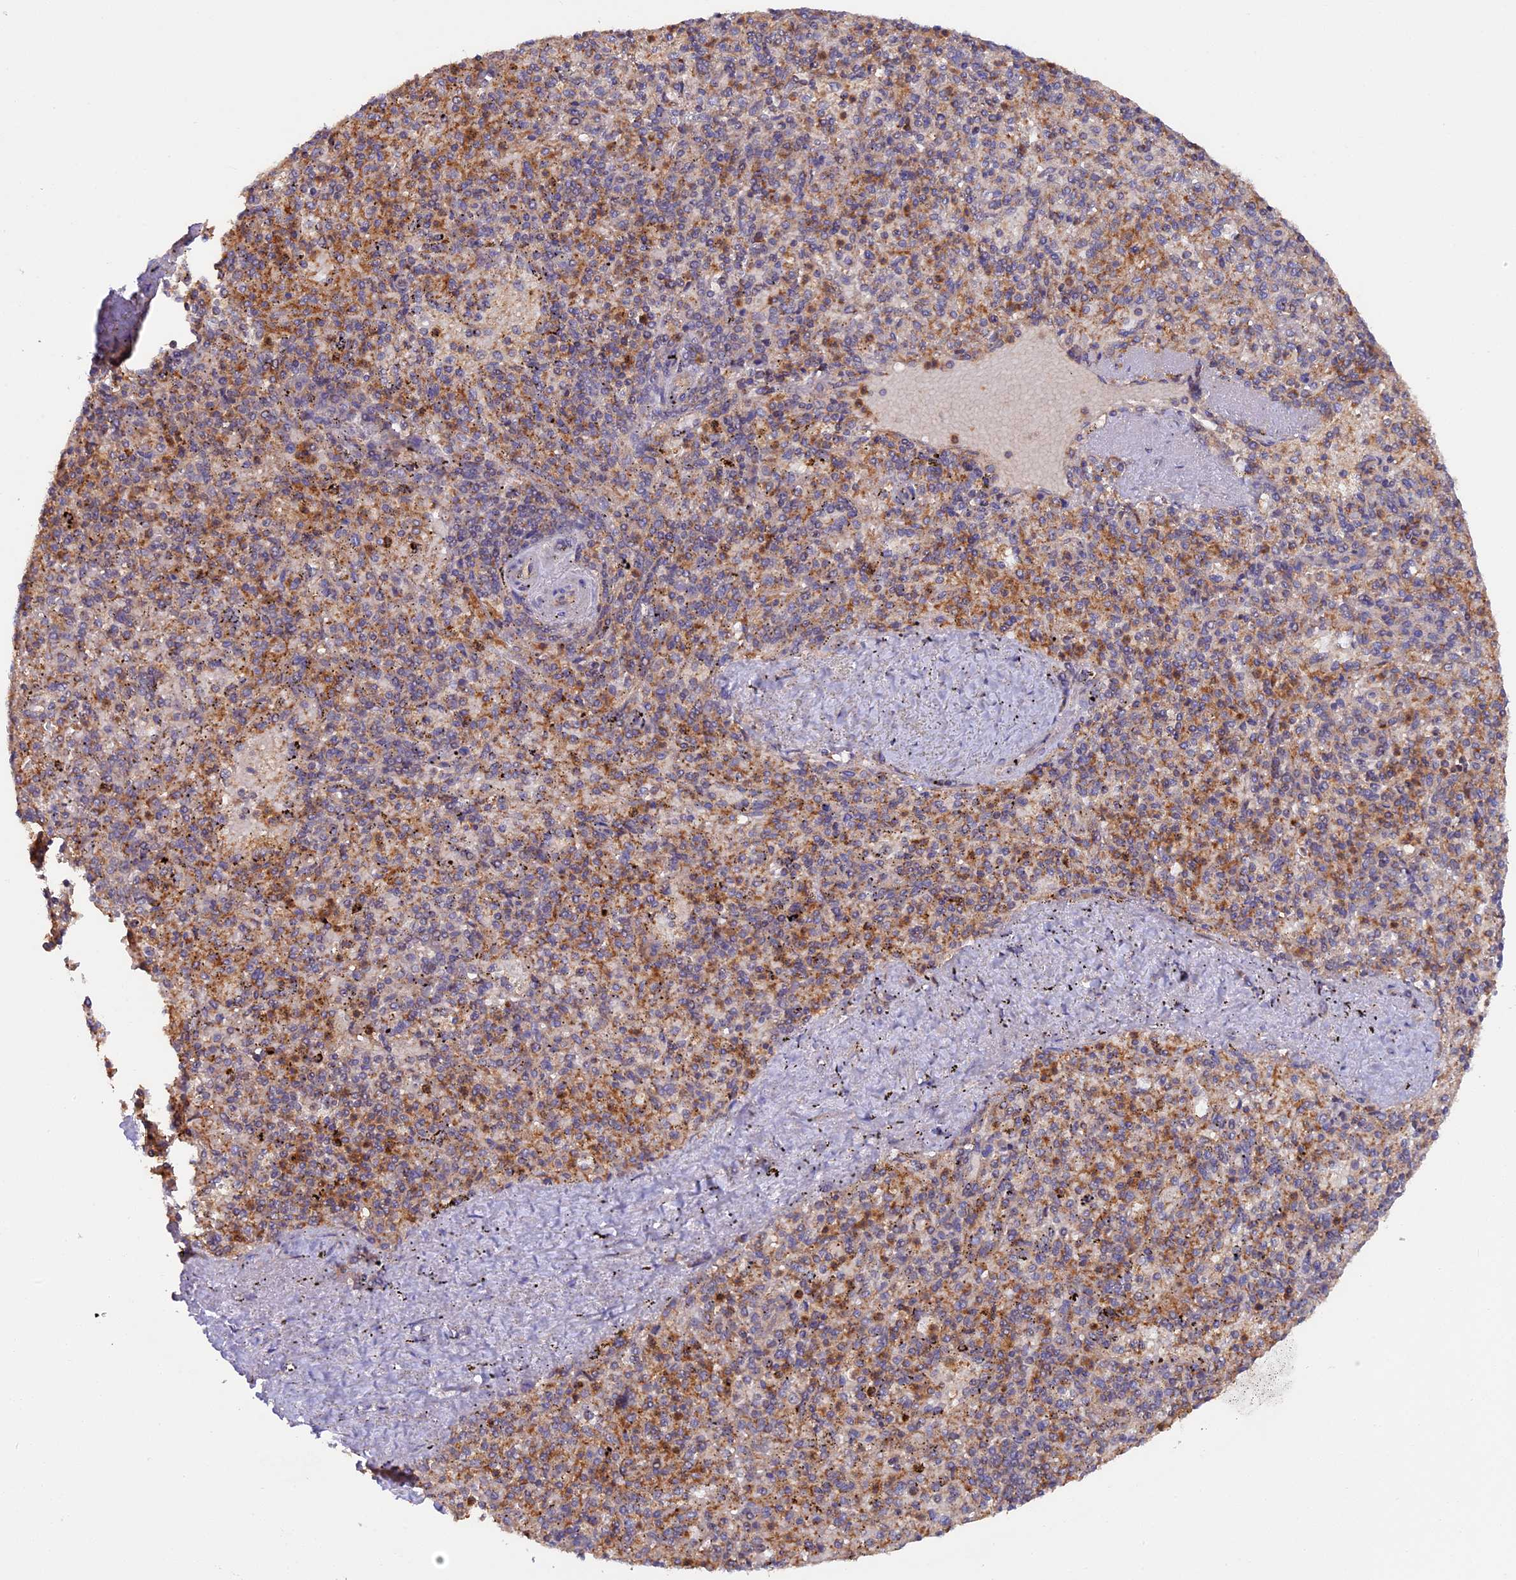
{"staining": {"intensity": "moderate", "quantity": "<25%", "location": "cytoplasmic/membranous"}, "tissue": "spleen", "cell_type": "Cells in red pulp", "image_type": "normal", "snomed": [{"axis": "morphology", "description": "Normal tissue, NOS"}, {"axis": "topography", "description": "Spleen"}], "caption": "High-power microscopy captured an IHC histopathology image of unremarkable spleen, revealing moderate cytoplasmic/membranous expression in about <25% of cells in red pulp.", "gene": "FERMT1", "patient": {"sex": "male", "age": 82}}